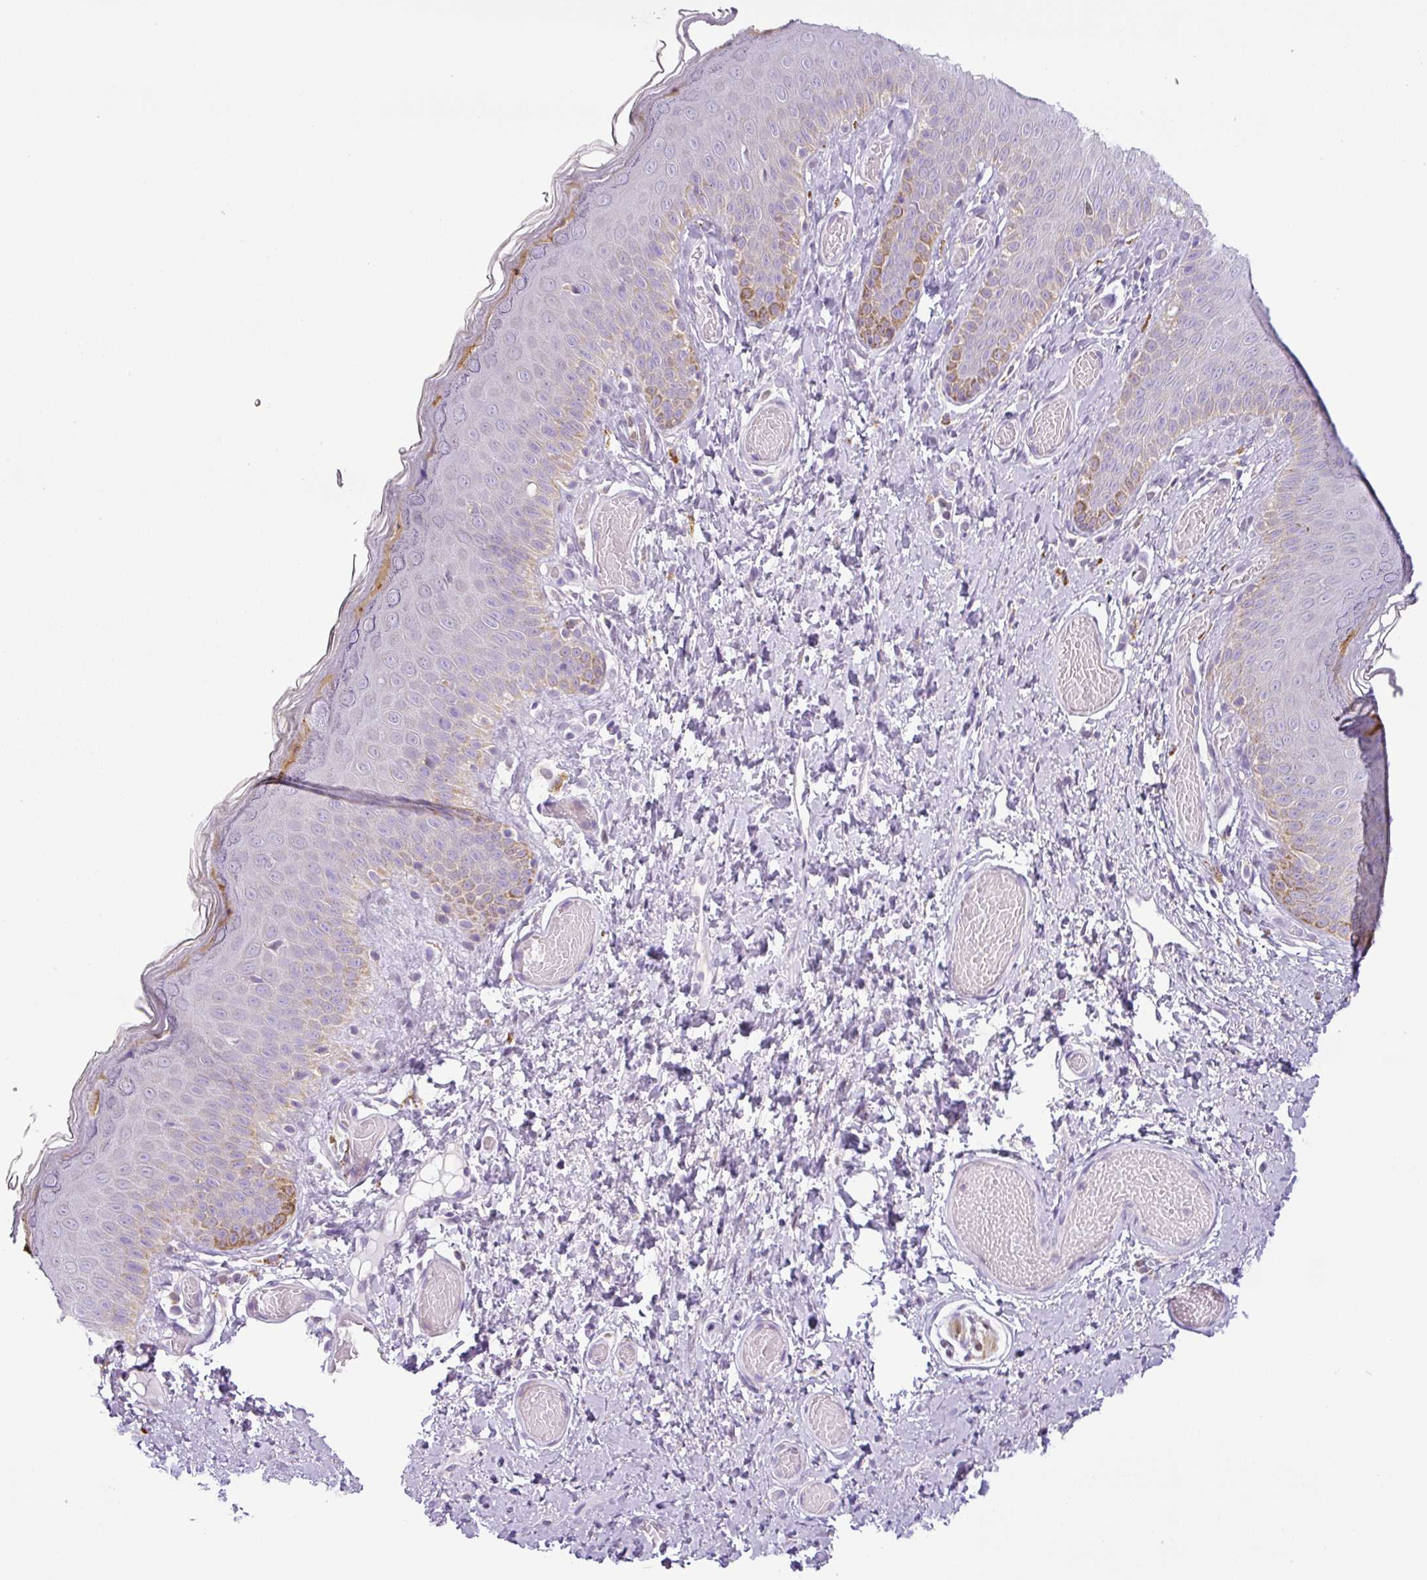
{"staining": {"intensity": "moderate", "quantity": "<25%", "location": "cytoplasmic/membranous"}, "tissue": "skin", "cell_type": "Epidermal cells", "image_type": "normal", "snomed": [{"axis": "morphology", "description": "Normal tissue, NOS"}, {"axis": "topography", "description": "Anal"}], "caption": "IHC photomicrograph of unremarkable skin: skin stained using immunohistochemistry (IHC) shows low levels of moderate protein expression localized specifically in the cytoplasmic/membranous of epidermal cells, appearing as a cytoplasmic/membranous brown color.", "gene": "HMCN2", "patient": {"sex": "female", "age": 40}}